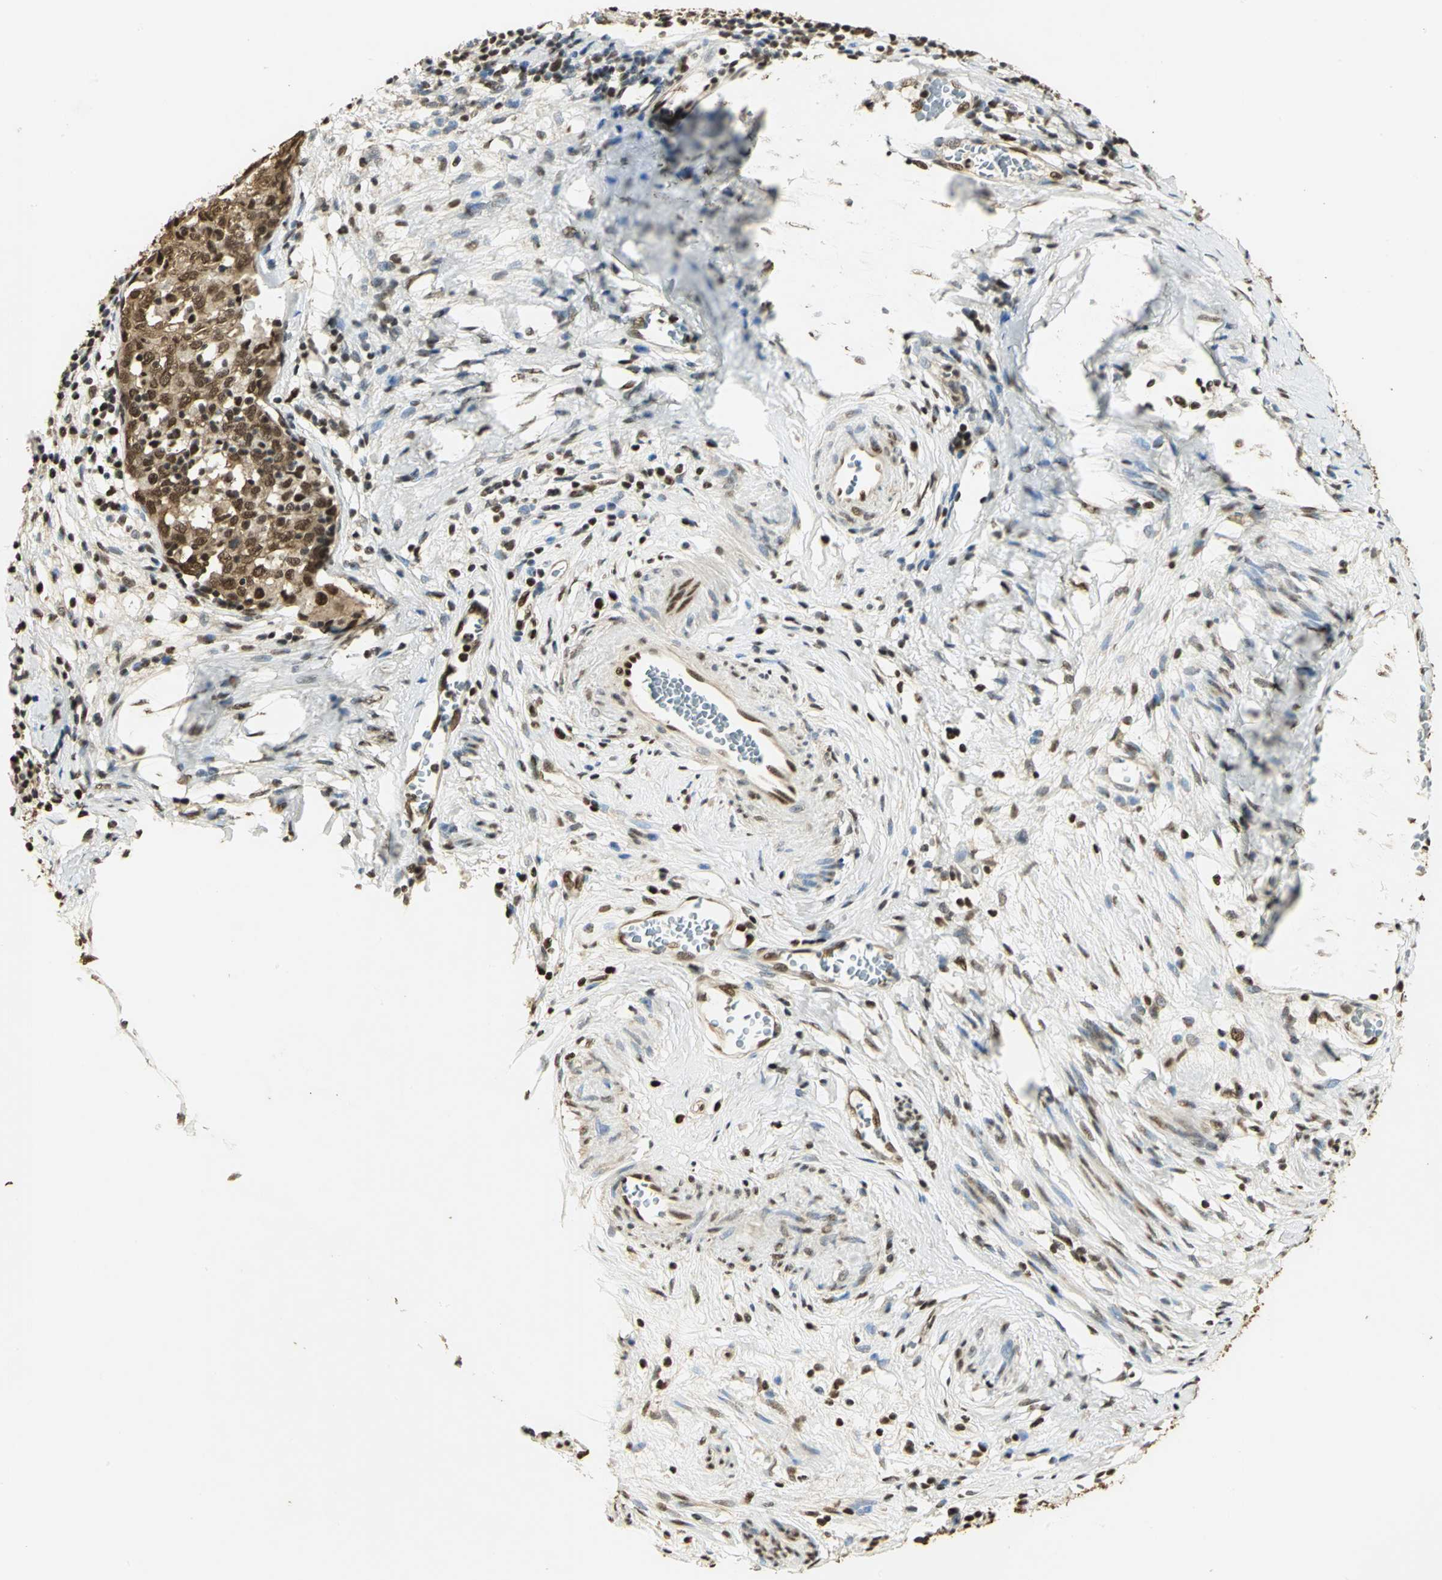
{"staining": {"intensity": "strong", "quantity": ">75%", "location": "cytoplasmic/membranous,nuclear"}, "tissue": "cervical cancer", "cell_type": "Tumor cells", "image_type": "cancer", "snomed": [{"axis": "morphology", "description": "Normal tissue, NOS"}, {"axis": "morphology", "description": "Squamous cell carcinoma, NOS"}, {"axis": "topography", "description": "Cervix"}], "caption": "Human squamous cell carcinoma (cervical) stained with a brown dye shows strong cytoplasmic/membranous and nuclear positive expression in approximately >75% of tumor cells.", "gene": "SET", "patient": {"sex": "female", "age": 67}}